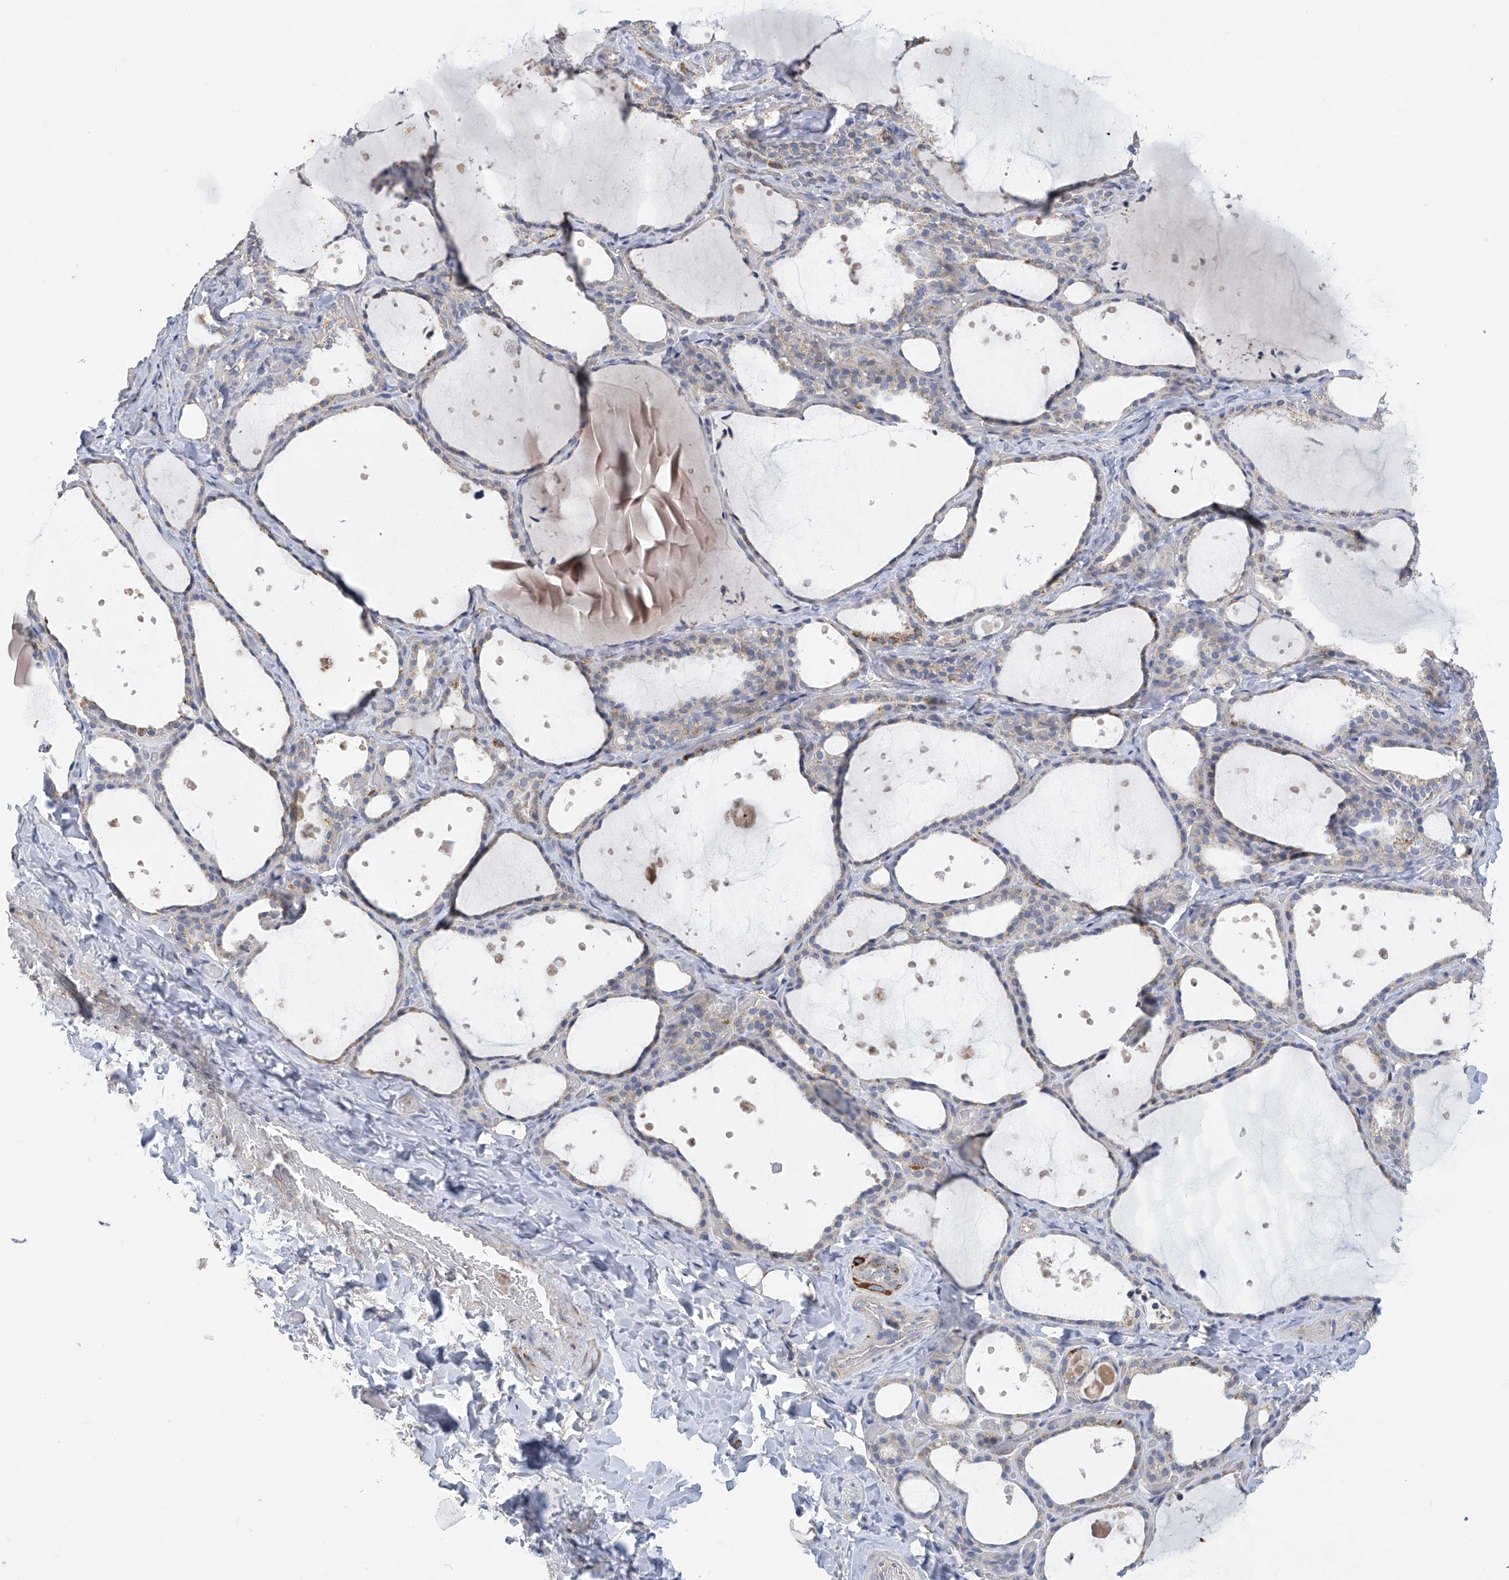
{"staining": {"intensity": "moderate", "quantity": "<25%", "location": "cytoplasmic/membranous"}, "tissue": "thyroid gland", "cell_type": "Glandular cells", "image_type": "normal", "snomed": [{"axis": "morphology", "description": "Normal tissue, NOS"}, {"axis": "topography", "description": "Thyroid gland"}], "caption": "The immunohistochemical stain highlights moderate cytoplasmic/membranous staining in glandular cells of unremarkable thyroid gland.", "gene": "SLCO4A1", "patient": {"sex": "female", "age": 44}}